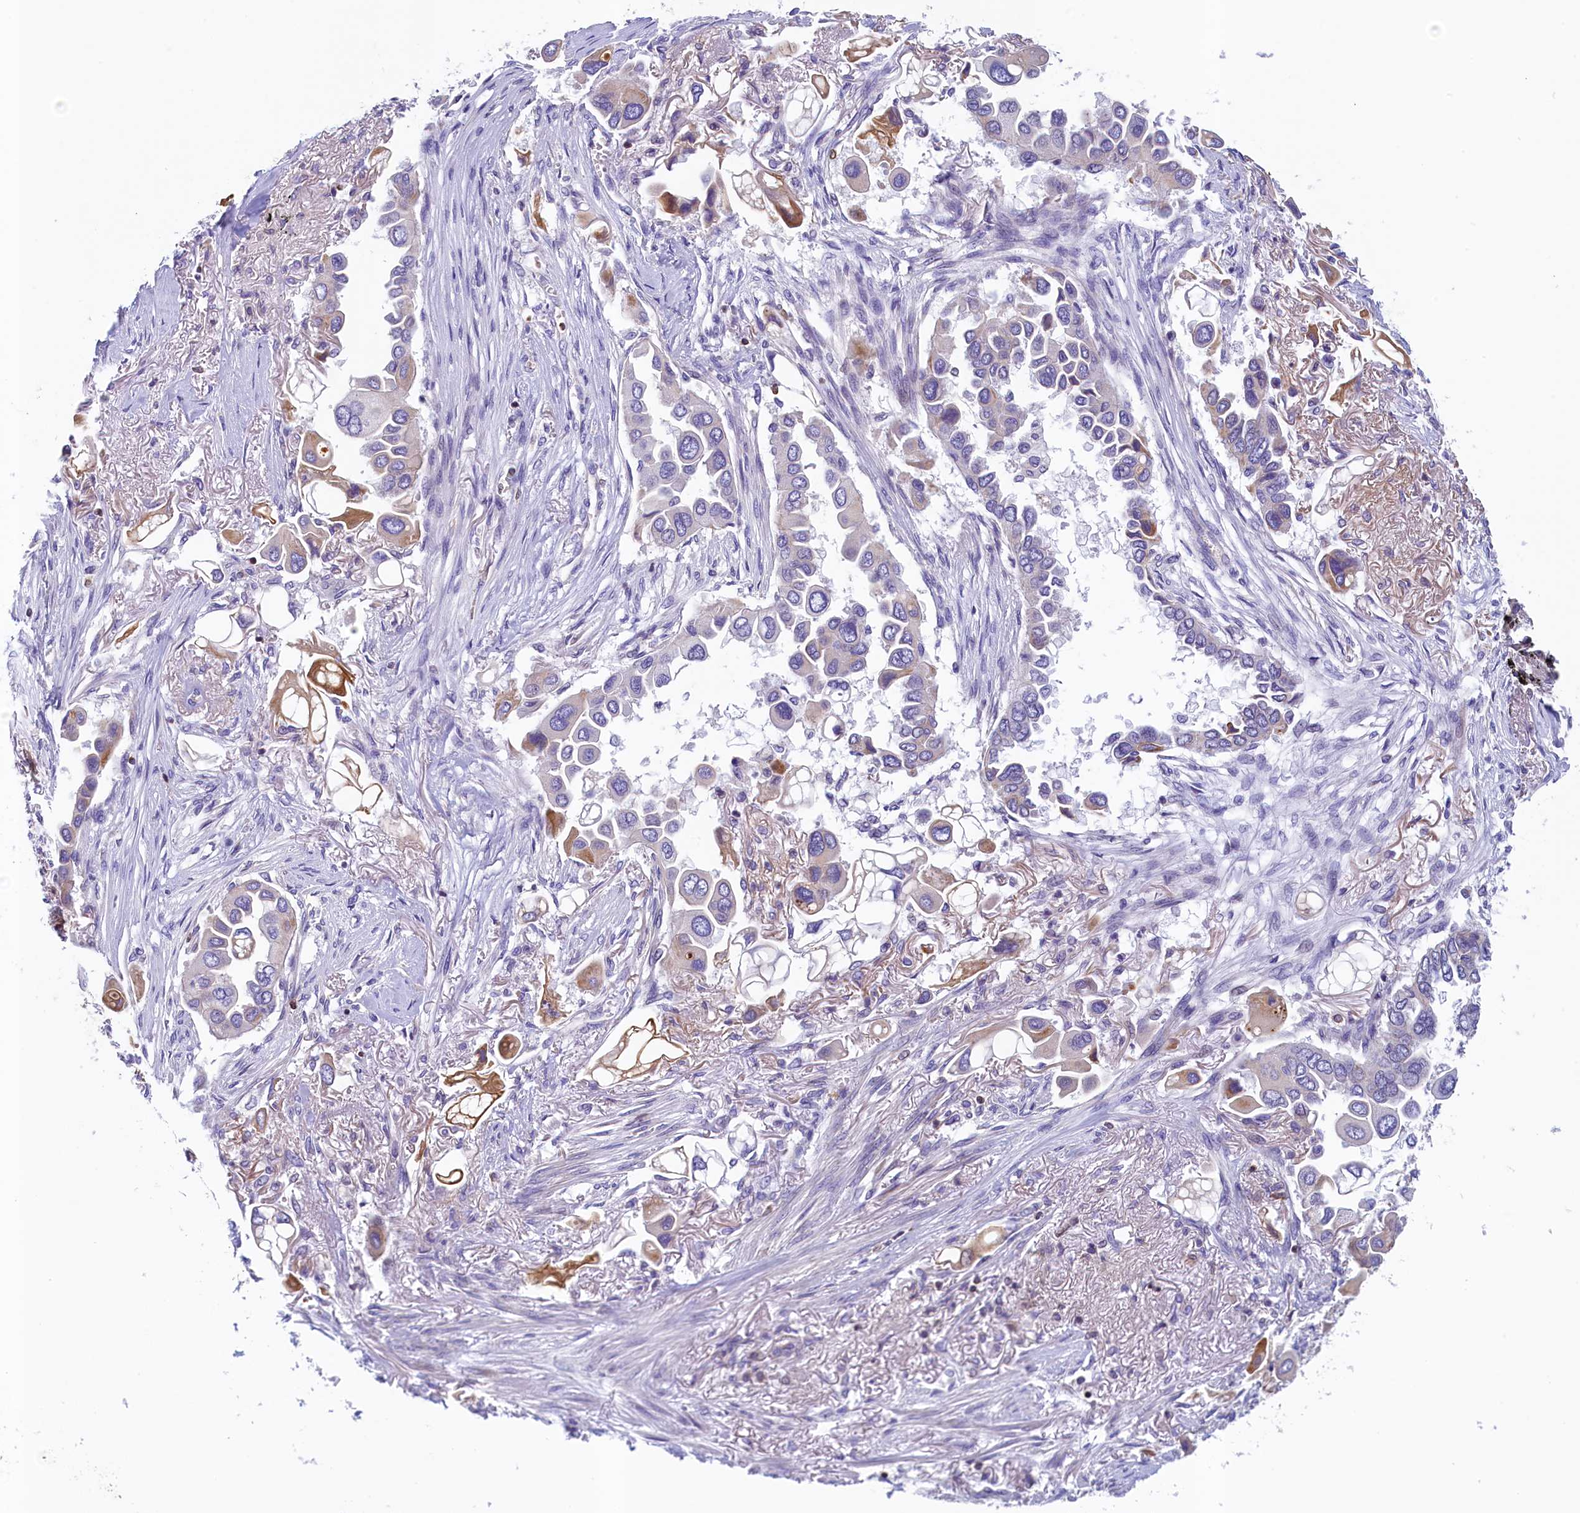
{"staining": {"intensity": "weak", "quantity": "<25%", "location": "cytoplasmic/membranous"}, "tissue": "lung cancer", "cell_type": "Tumor cells", "image_type": "cancer", "snomed": [{"axis": "morphology", "description": "Adenocarcinoma, NOS"}, {"axis": "topography", "description": "Lung"}], "caption": "Tumor cells are negative for brown protein staining in lung cancer (adenocarcinoma).", "gene": "TRAF3IP3", "patient": {"sex": "female", "age": 76}}